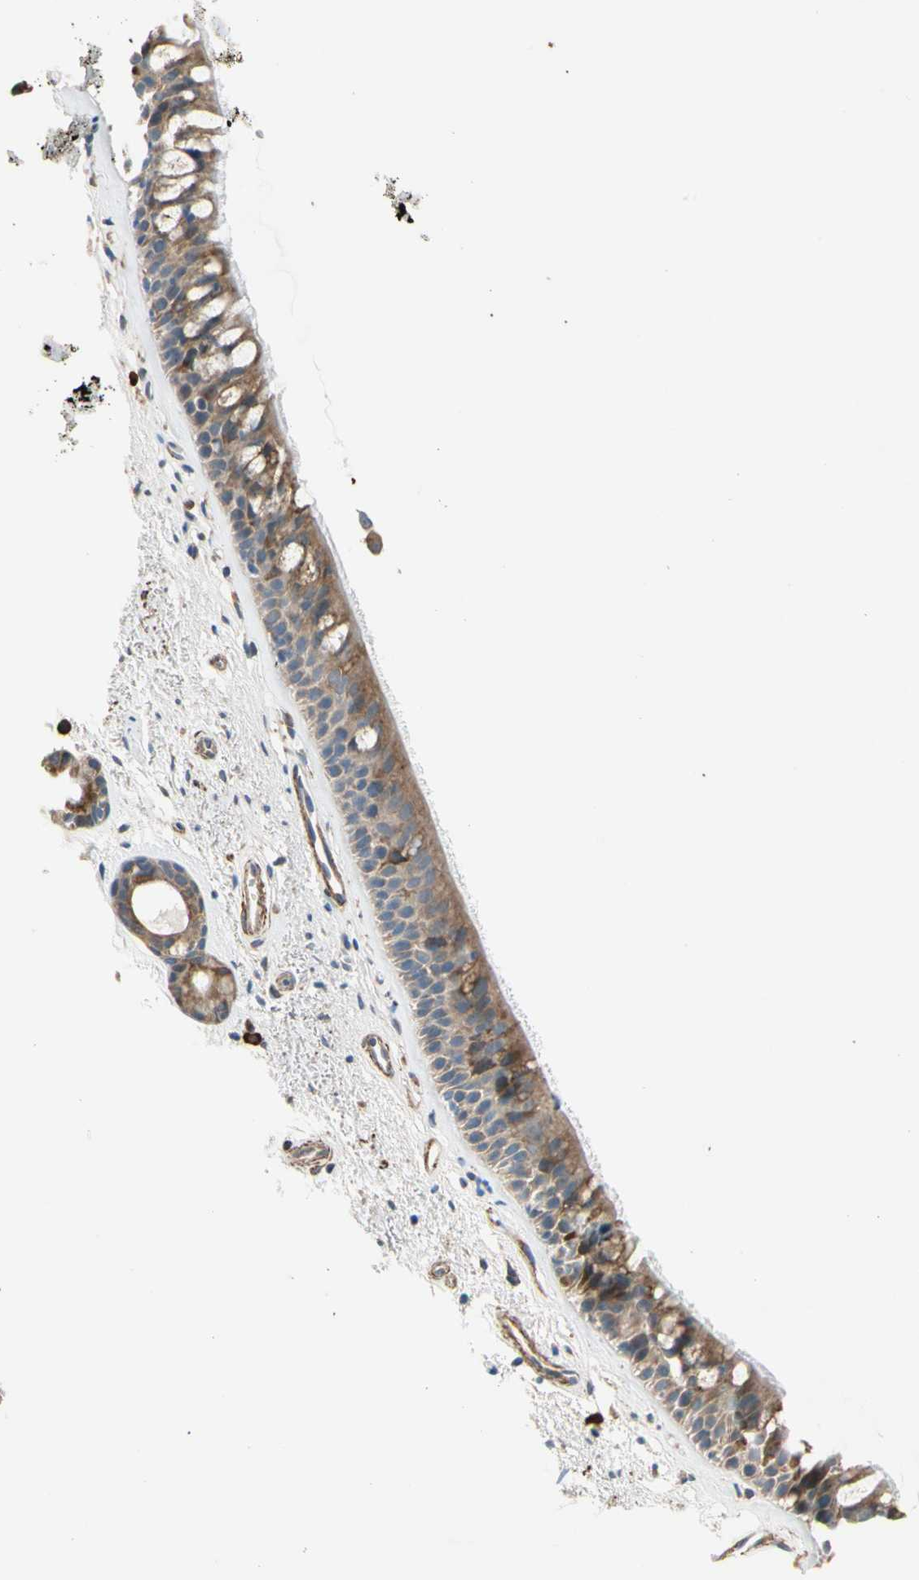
{"staining": {"intensity": "moderate", "quantity": ">75%", "location": "cytoplasmic/membranous"}, "tissue": "bronchus", "cell_type": "Respiratory epithelial cells", "image_type": "normal", "snomed": [{"axis": "morphology", "description": "Normal tissue, NOS"}, {"axis": "topography", "description": "Bronchus"}], "caption": "A high-resolution micrograph shows immunohistochemistry (IHC) staining of unremarkable bronchus, which demonstrates moderate cytoplasmic/membranous staining in about >75% of respiratory epithelial cells. (brown staining indicates protein expression, while blue staining denotes nuclei).", "gene": "LIMK2", "patient": {"sex": "female", "age": 54}}